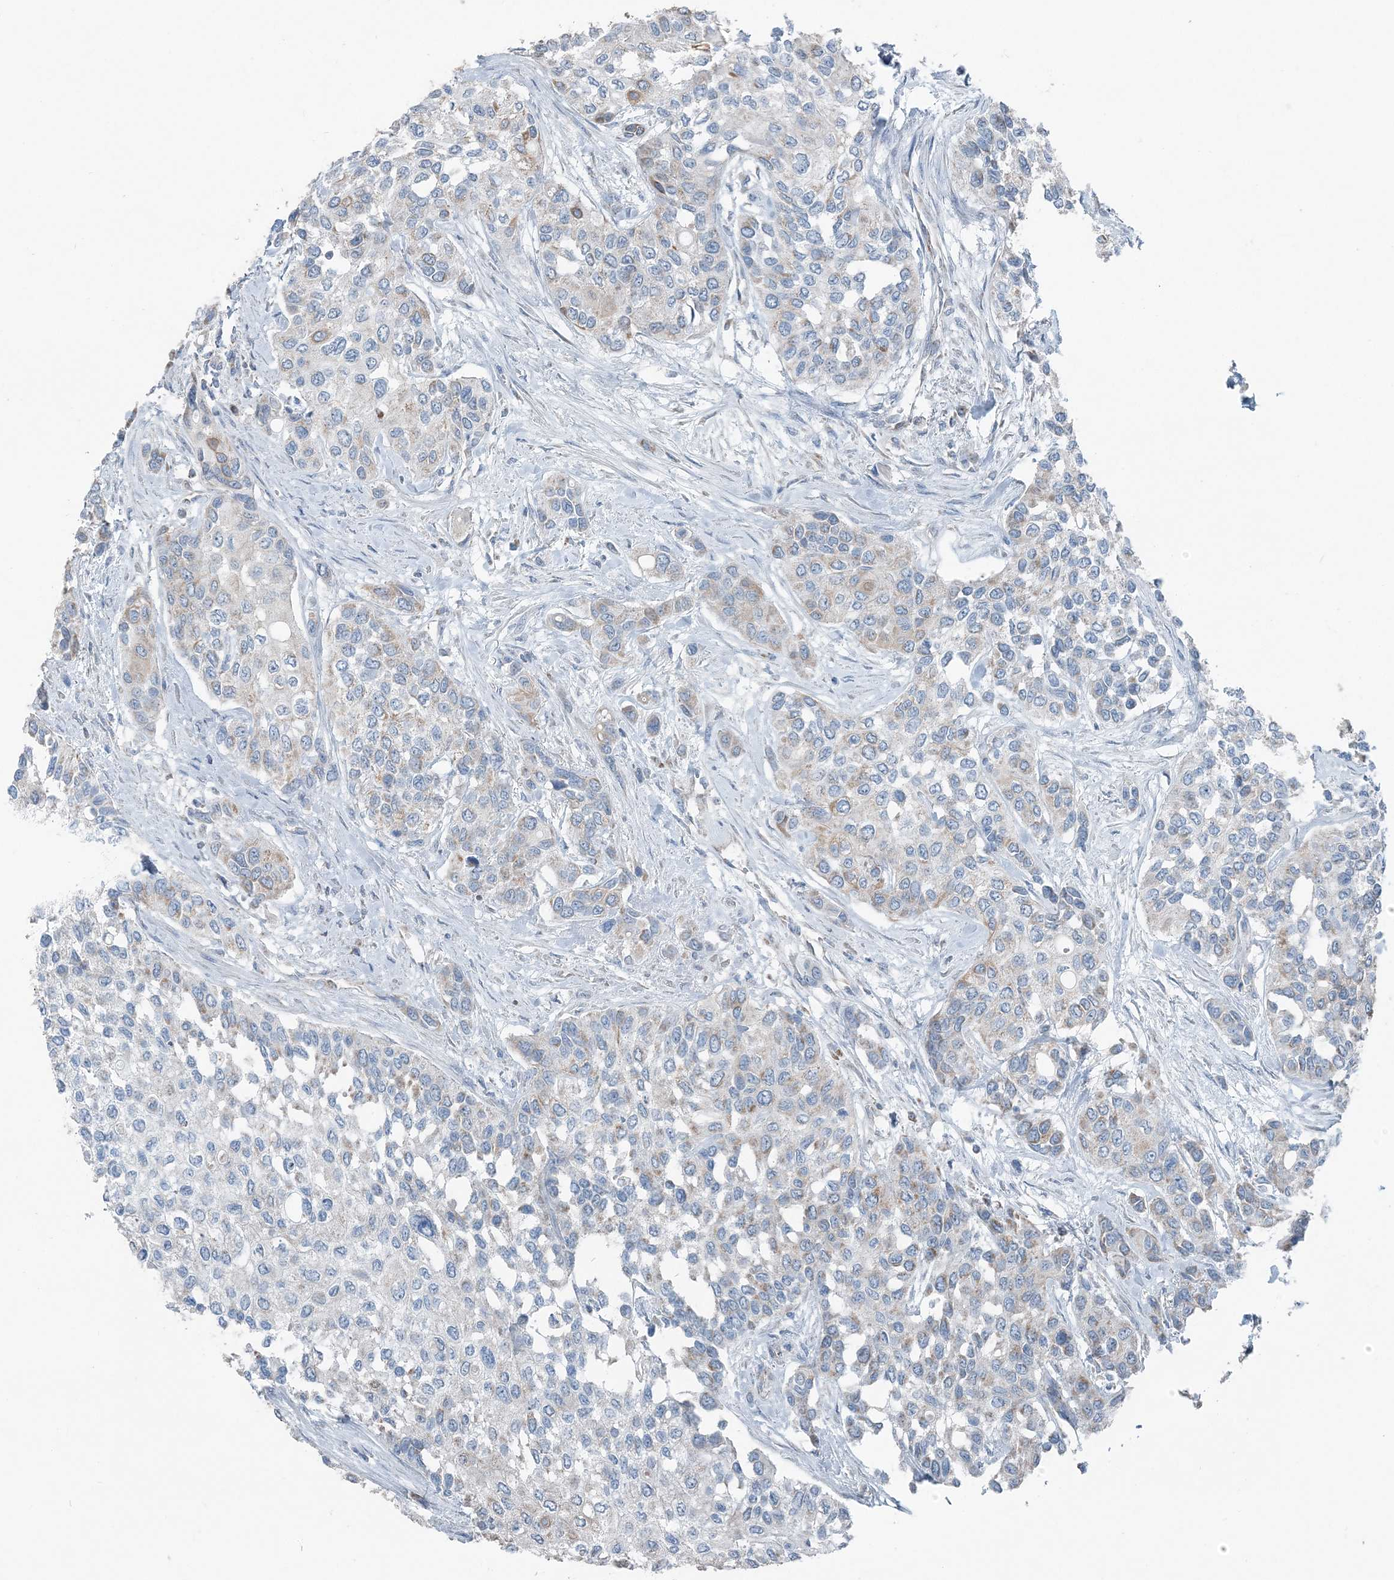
{"staining": {"intensity": "negative", "quantity": "none", "location": "none"}, "tissue": "urothelial cancer", "cell_type": "Tumor cells", "image_type": "cancer", "snomed": [{"axis": "morphology", "description": "Normal tissue, NOS"}, {"axis": "morphology", "description": "Urothelial carcinoma, High grade"}, {"axis": "topography", "description": "Vascular tissue"}, {"axis": "topography", "description": "Urinary bladder"}], "caption": "A high-resolution photomicrograph shows immunohistochemistry staining of urothelial cancer, which exhibits no significant expression in tumor cells. (DAB IHC visualized using brightfield microscopy, high magnification).", "gene": "SUCLG1", "patient": {"sex": "female", "age": 56}}